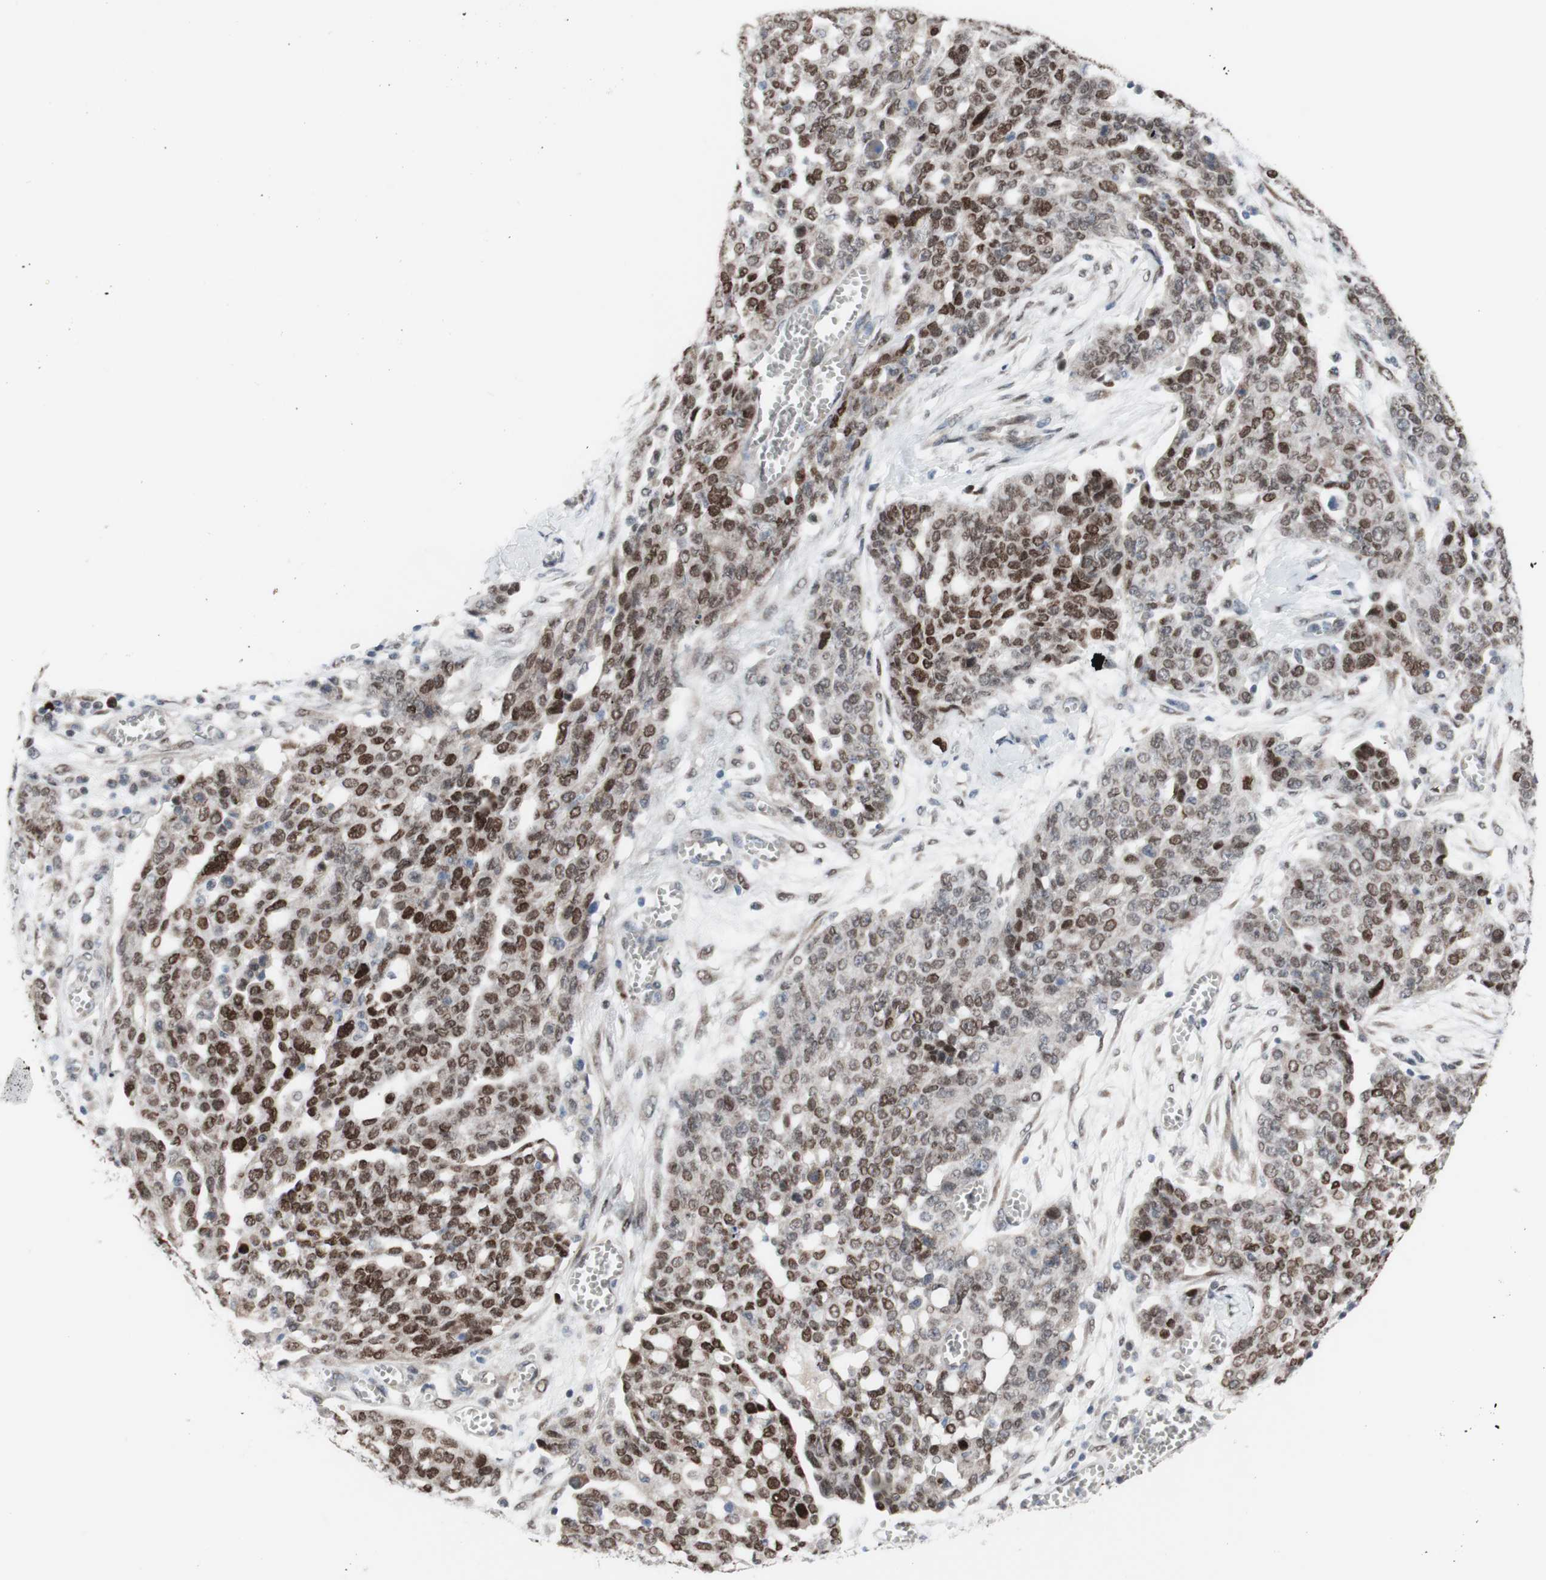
{"staining": {"intensity": "moderate", "quantity": ">75%", "location": "nuclear"}, "tissue": "ovarian cancer", "cell_type": "Tumor cells", "image_type": "cancer", "snomed": [{"axis": "morphology", "description": "Cystadenocarcinoma, serous, NOS"}, {"axis": "topography", "description": "Soft tissue"}, {"axis": "topography", "description": "Ovary"}], "caption": "Immunohistochemistry (DAB (3,3'-diaminobenzidine)) staining of ovarian serous cystadenocarcinoma shows moderate nuclear protein positivity in about >75% of tumor cells. (Stains: DAB in brown, nuclei in blue, Microscopy: brightfield microscopy at high magnification).", "gene": "PHTF2", "patient": {"sex": "female", "age": 57}}